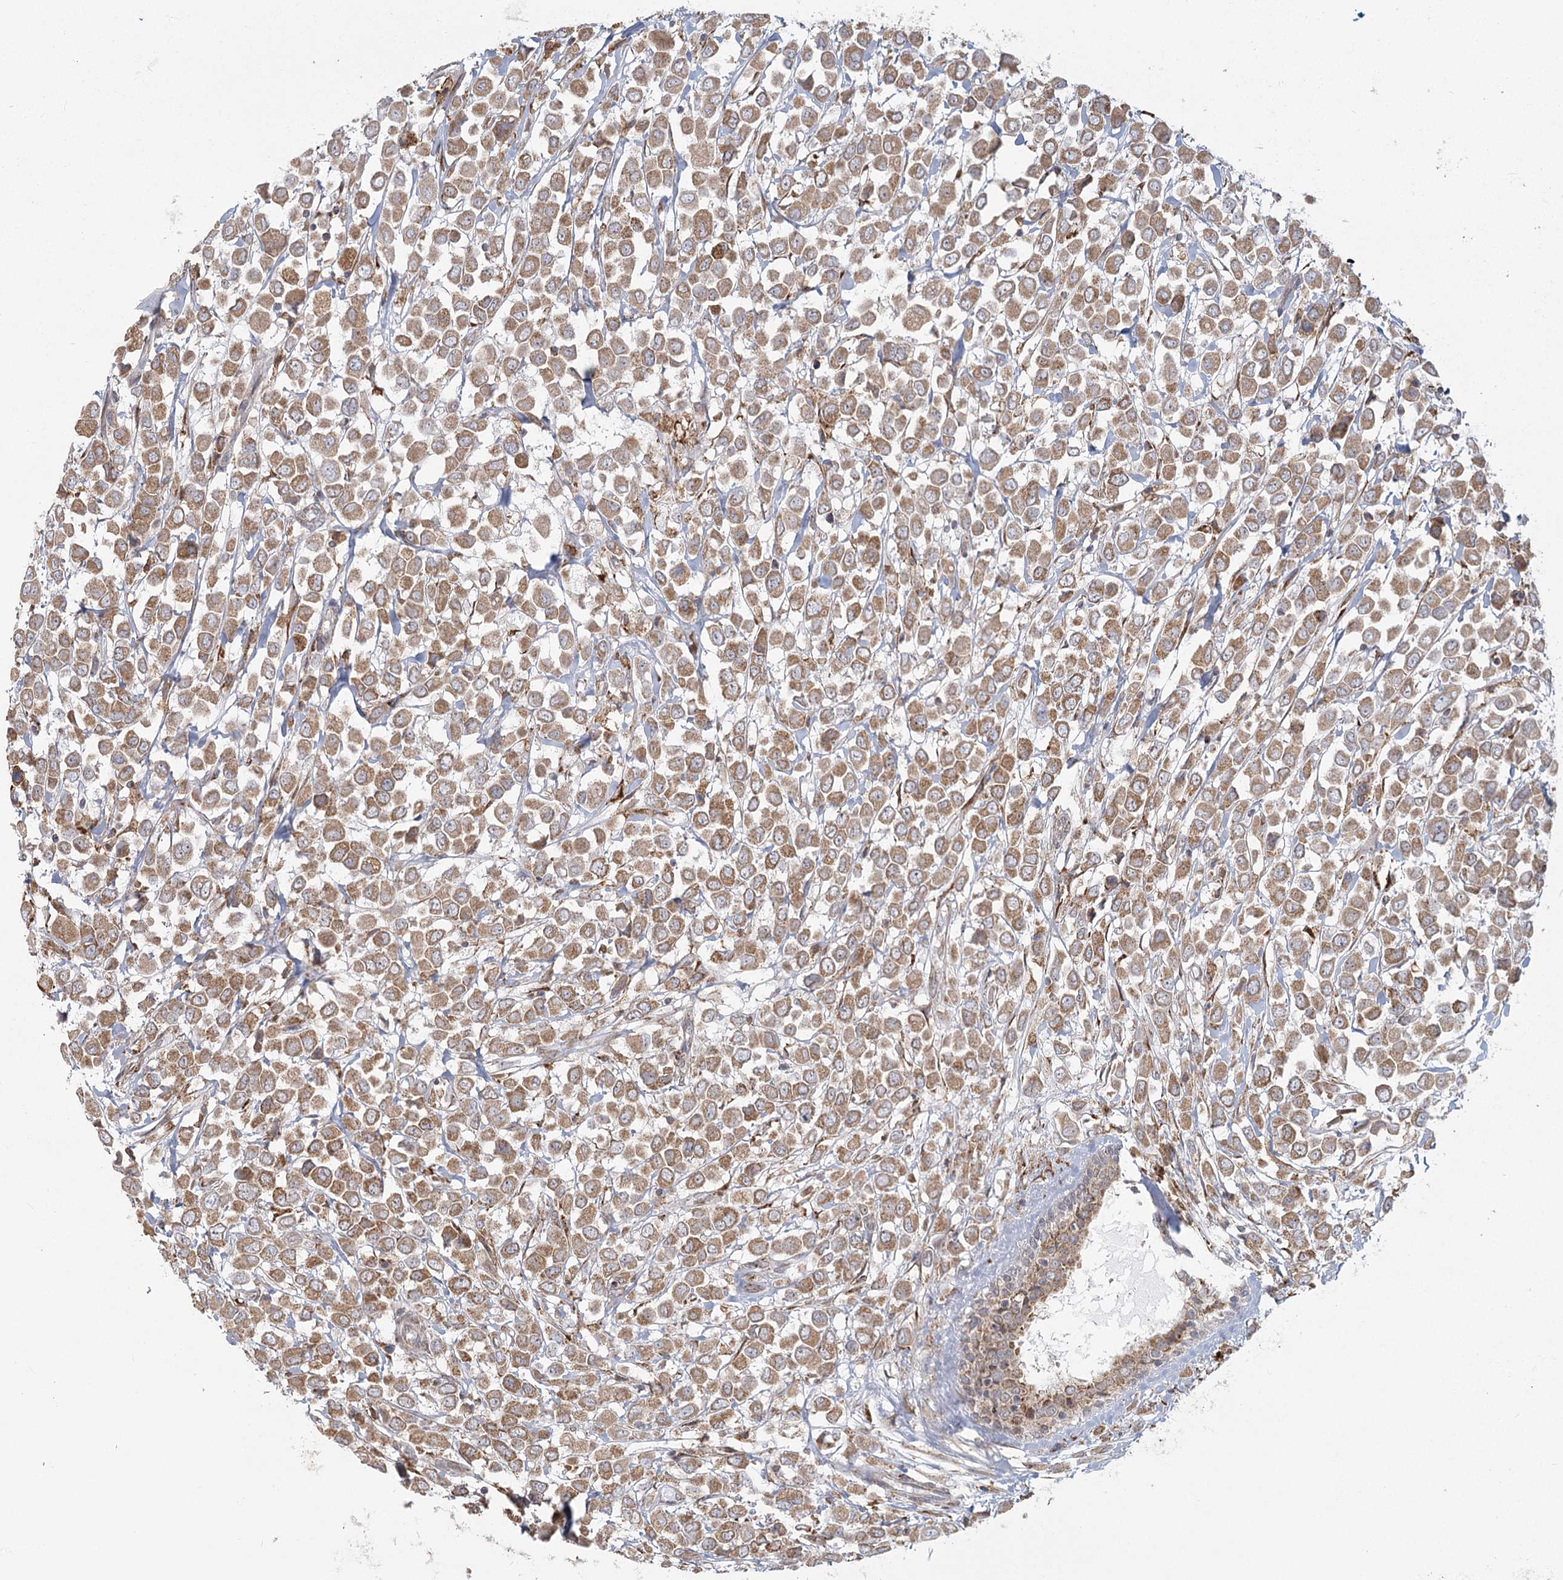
{"staining": {"intensity": "moderate", "quantity": ">75%", "location": "cytoplasmic/membranous"}, "tissue": "breast cancer", "cell_type": "Tumor cells", "image_type": "cancer", "snomed": [{"axis": "morphology", "description": "Duct carcinoma"}, {"axis": "topography", "description": "Breast"}], "caption": "Intraductal carcinoma (breast) stained with a brown dye reveals moderate cytoplasmic/membranous positive expression in about >75% of tumor cells.", "gene": "LACTB", "patient": {"sex": "female", "age": 61}}